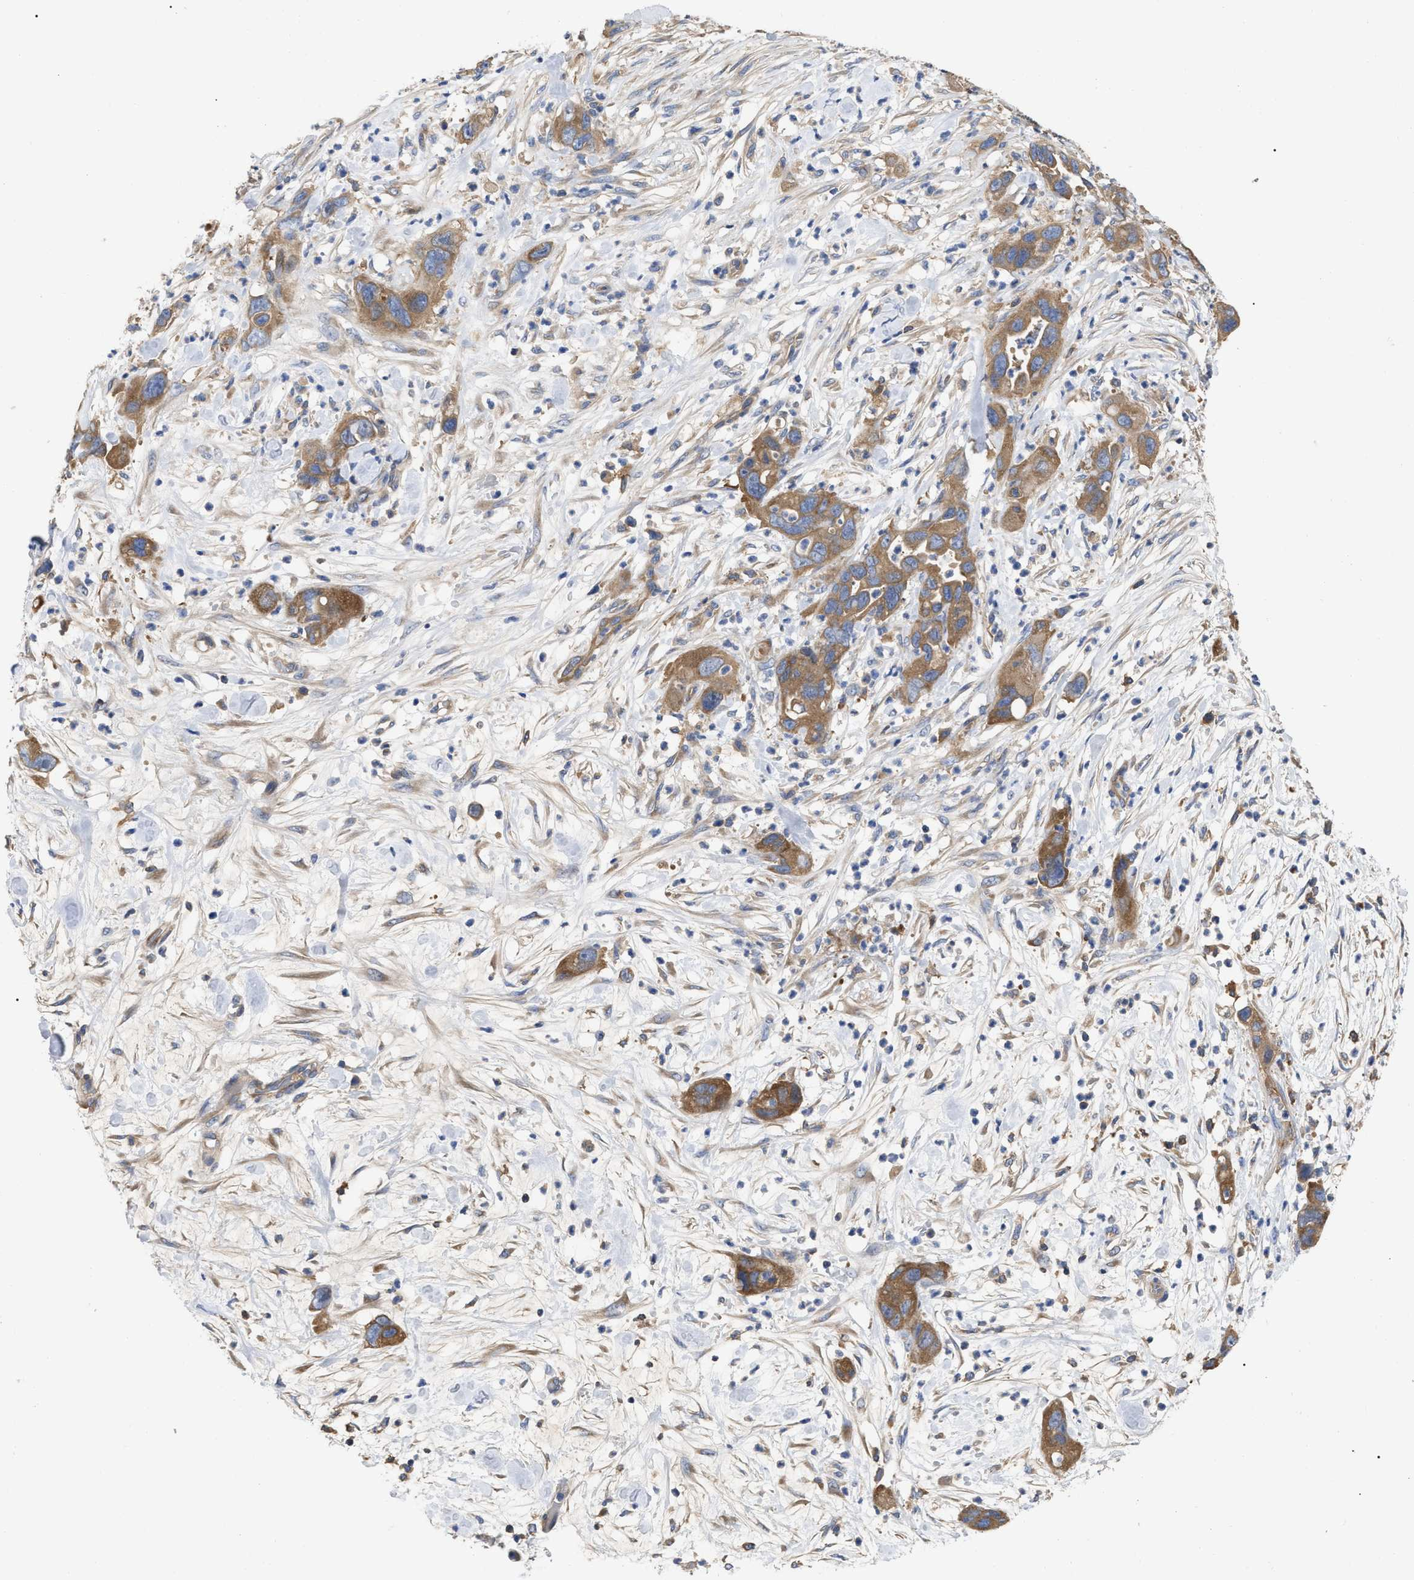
{"staining": {"intensity": "moderate", "quantity": ">75%", "location": "cytoplasmic/membranous"}, "tissue": "pancreatic cancer", "cell_type": "Tumor cells", "image_type": "cancer", "snomed": [{"axis": "morphology", "description": "Adenocarcinoma, NOS"}, {"axis": "topography", "description": "Pancreas"}], "caption": "Tumor cells reveal medium levels of moderate cytoplasmic/membranous expression in approximately >75% of cells in adenocarcinoma (pancreatic). The staining is performed using DAB brown chromogen to label protein expression. The nuclei are counter-stained blue using hematoxylin.", "gene": "RAP1GDS1", "patient": {"sex": "female", "age": 71}}